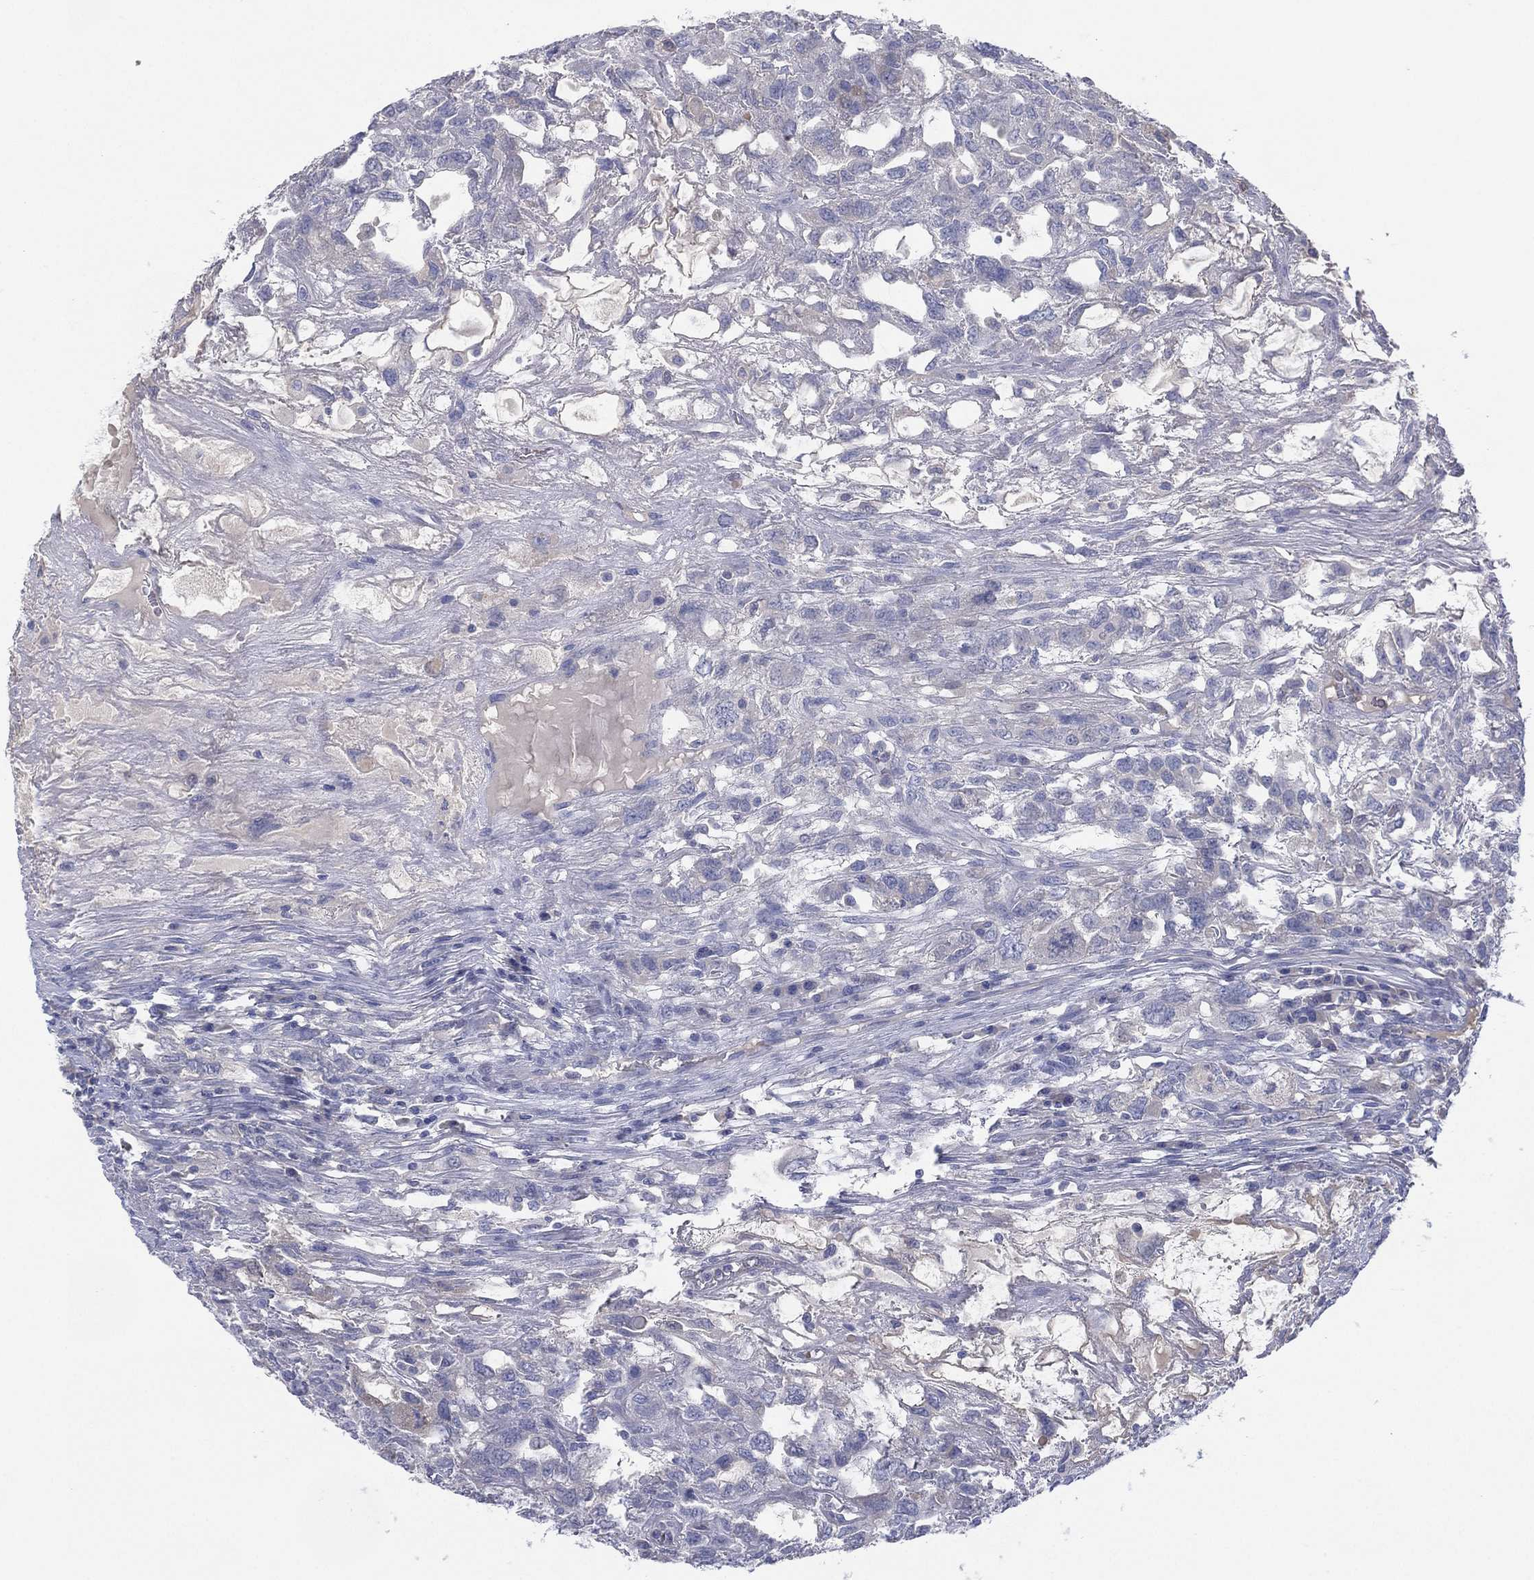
{"staining": {"intensity": "negative", "quantity": "none", "location": "none"}, "tissue": "testis cancer", "cell_type": "Tumor cells", "image_type": "cancer", "snomed": [{"axis": "morphology", "description": "Seminoma, NOS"}, {"axis": "topography", "description": "Testis"}], "caption": "Testis cancer stained for a protein using immunohistochemistry exhibits no expression tumor cells.", "gene": "CYP2D6", "patient": {"sex": "male", "age": 52}}